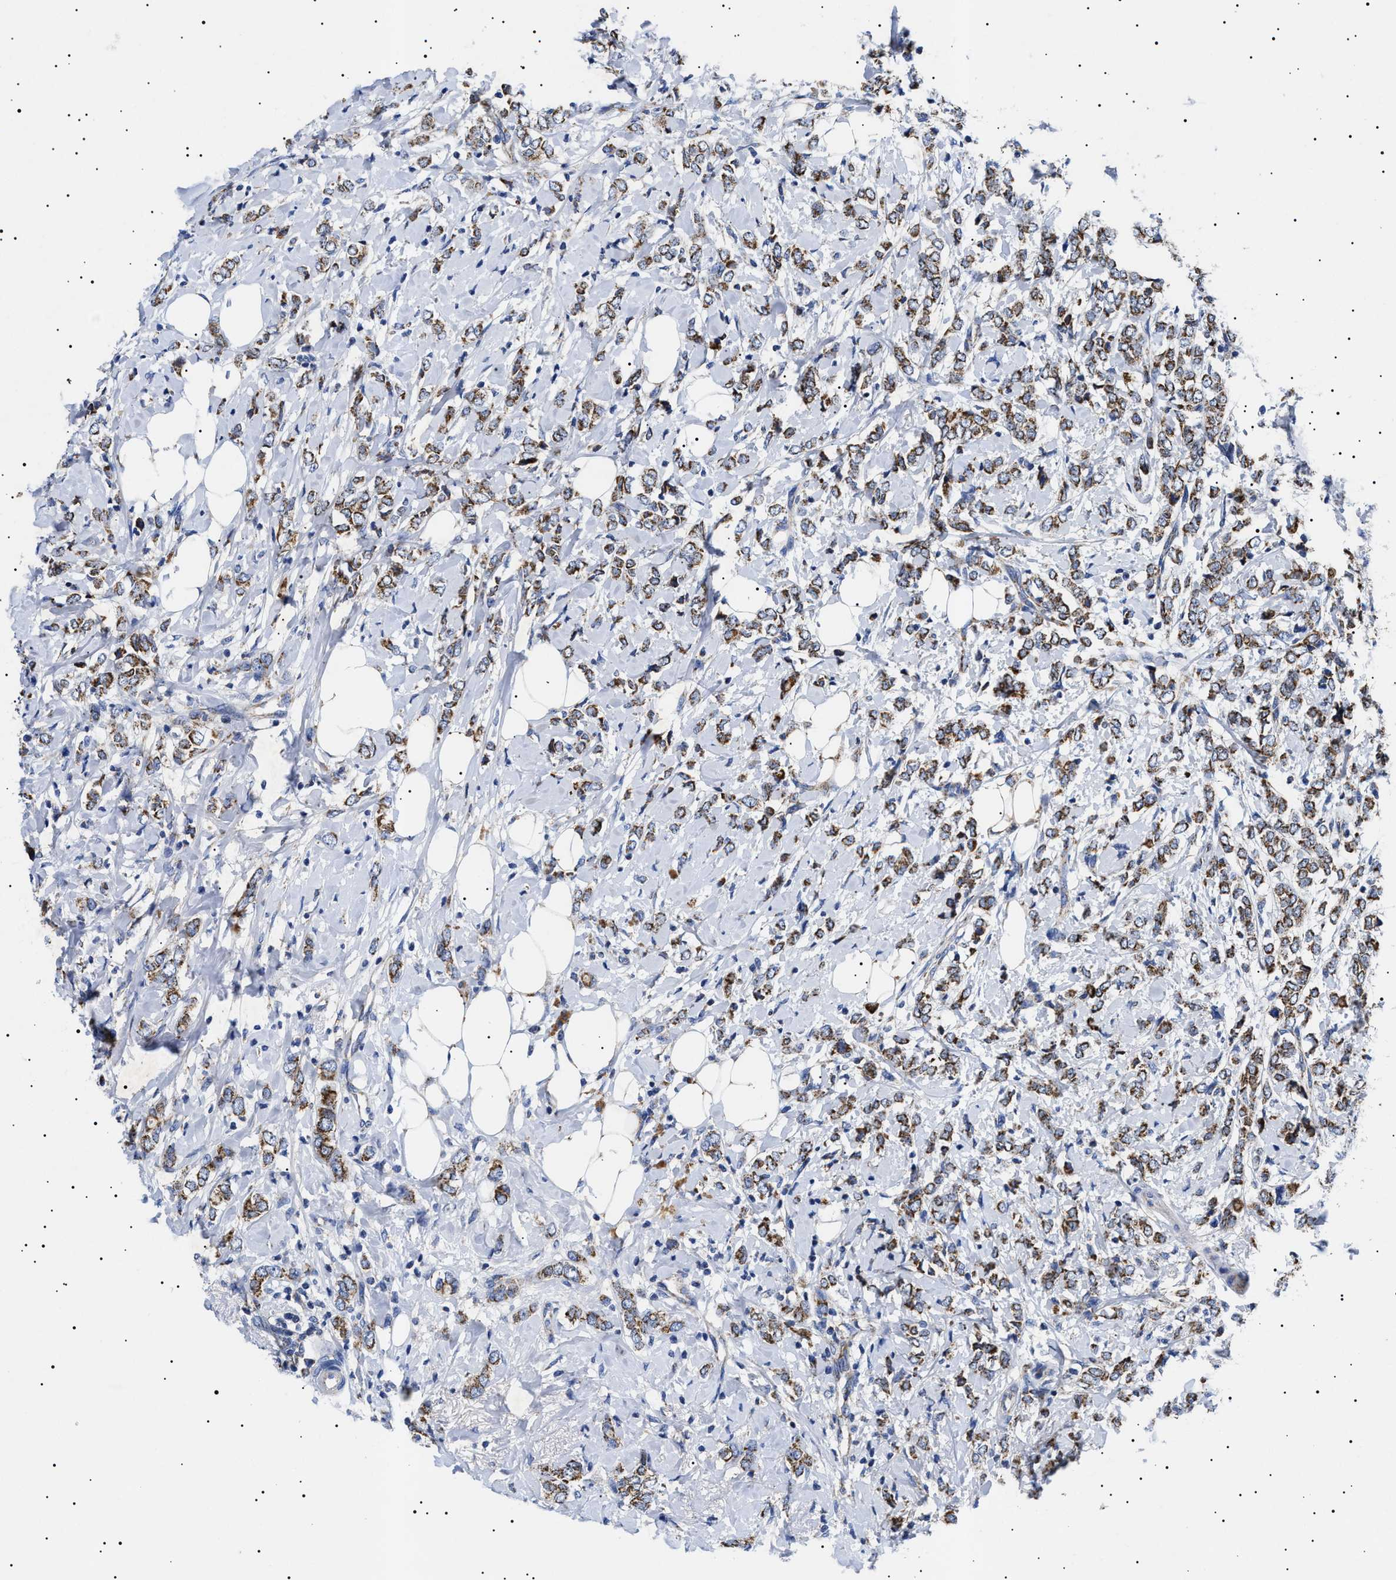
{"staining": {"intensity": "strong", "quantity": ">75%", "location": "cytoplasmic/membranous"}, "tissue": "breast cancer", "cell_type": "Tumor cells", "image_type": "cancer", "snomed": [{"axis": "morphology", "description": "Normal tissue, NOS"}, {"axis": "morphology", "description": "Lobular carcinoma"}, {"axis": "topography", "description": "Breast"}], "caption": "This micrograph shows immunohistochemistry staining of human breast cancer (lobular carcinoma), with high strong cytoplasmic/membranous positivity in approximately >75% of tumor cells.", "gene": "CHRDL2", "patient": {"sex": "female", "age": 47}}